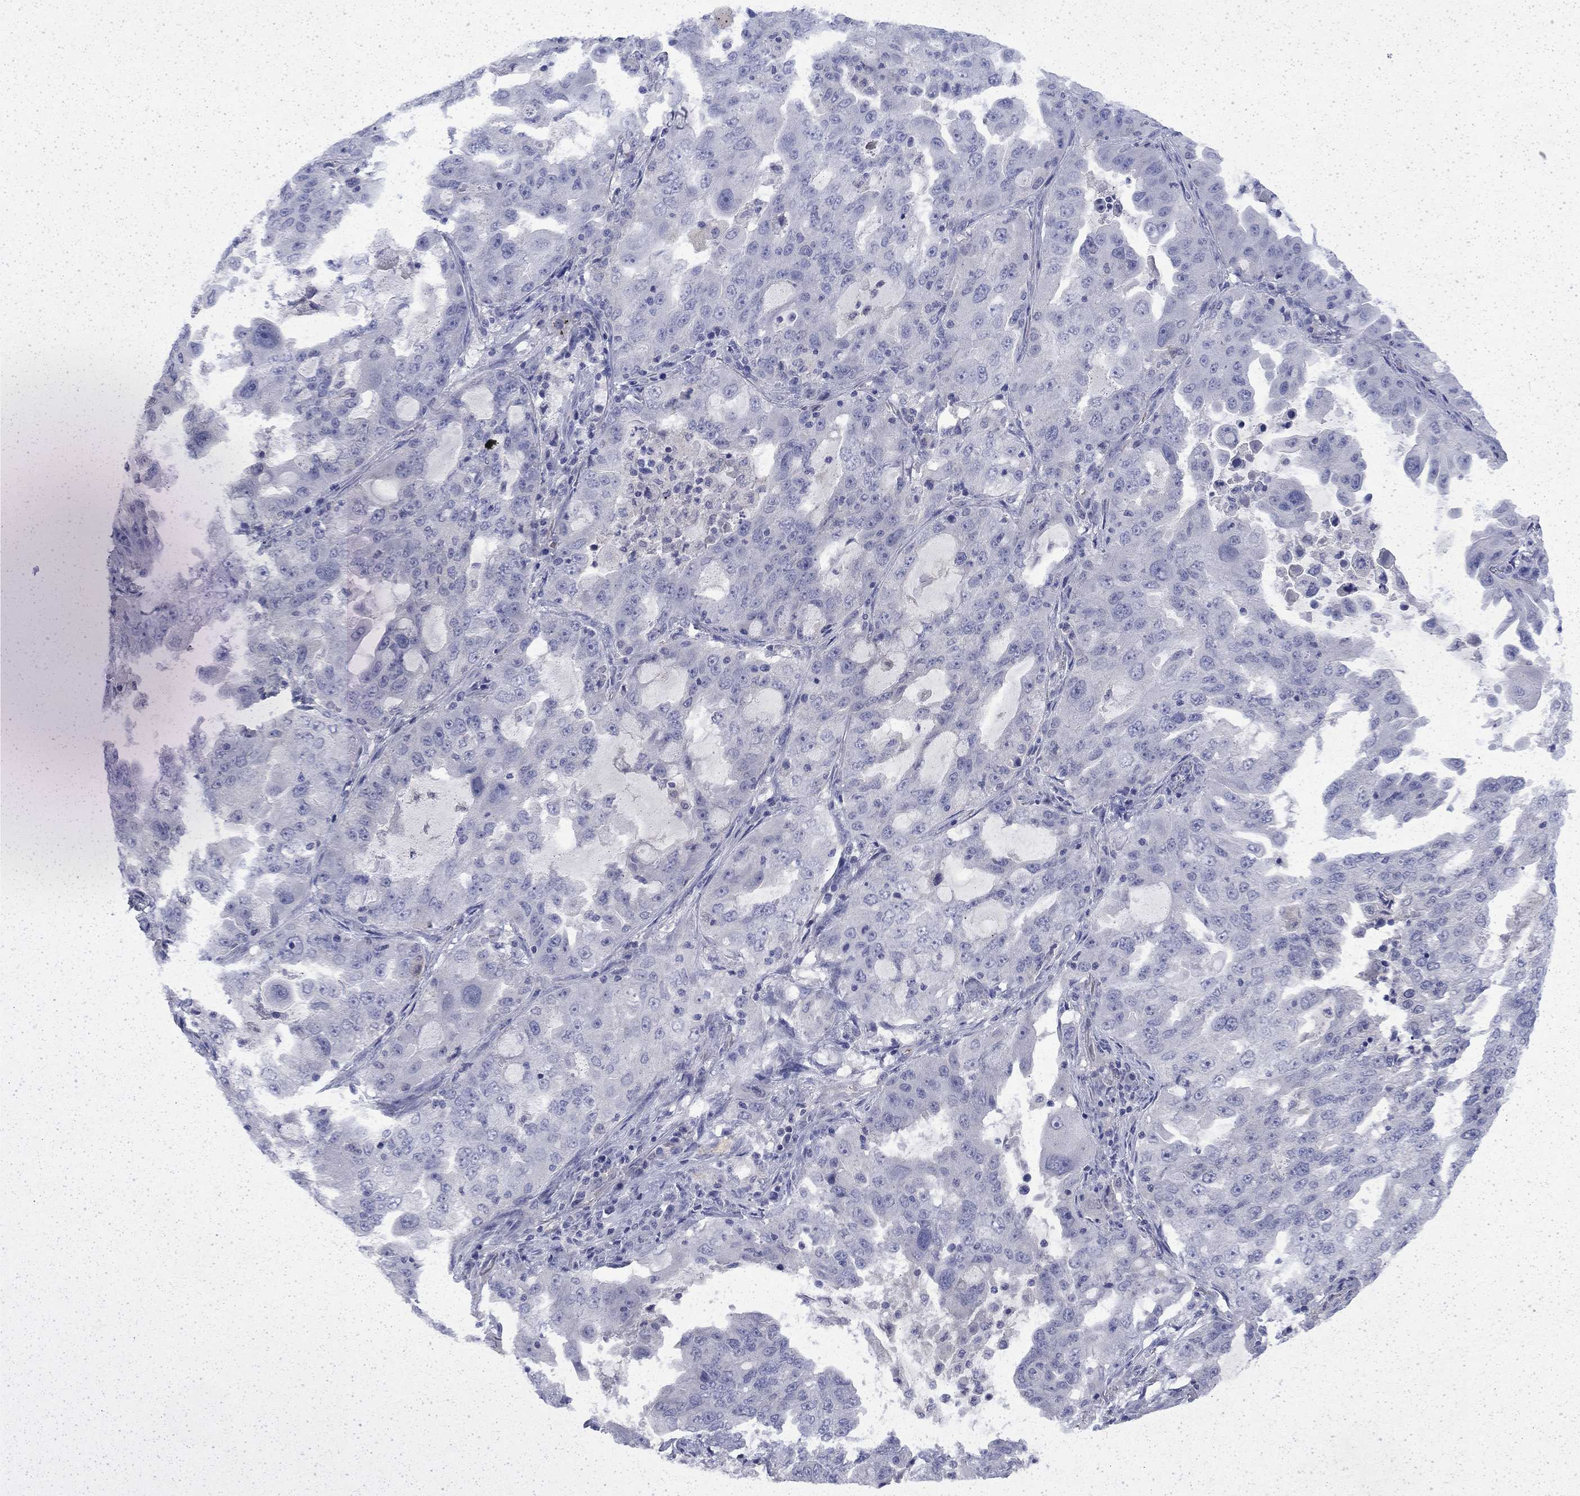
{"staining": {"intensity": "negative", "quantity": "none", "location": "none"}, "tissue": "lung cancer", "cell_type": "Tumor cells", "image_type": "cancer", "snomed": [{"axis": "morphology", "description": "Adenocarcinoma, NOS"}, {"axis": "topography", "description": "Lung"}], "caption": "A micrograph of human adenocarcinoma (lung) is negative for staining in tumor cells.", "gene": "ENPP6", "patient": {"sex": "female", "age": 61}}